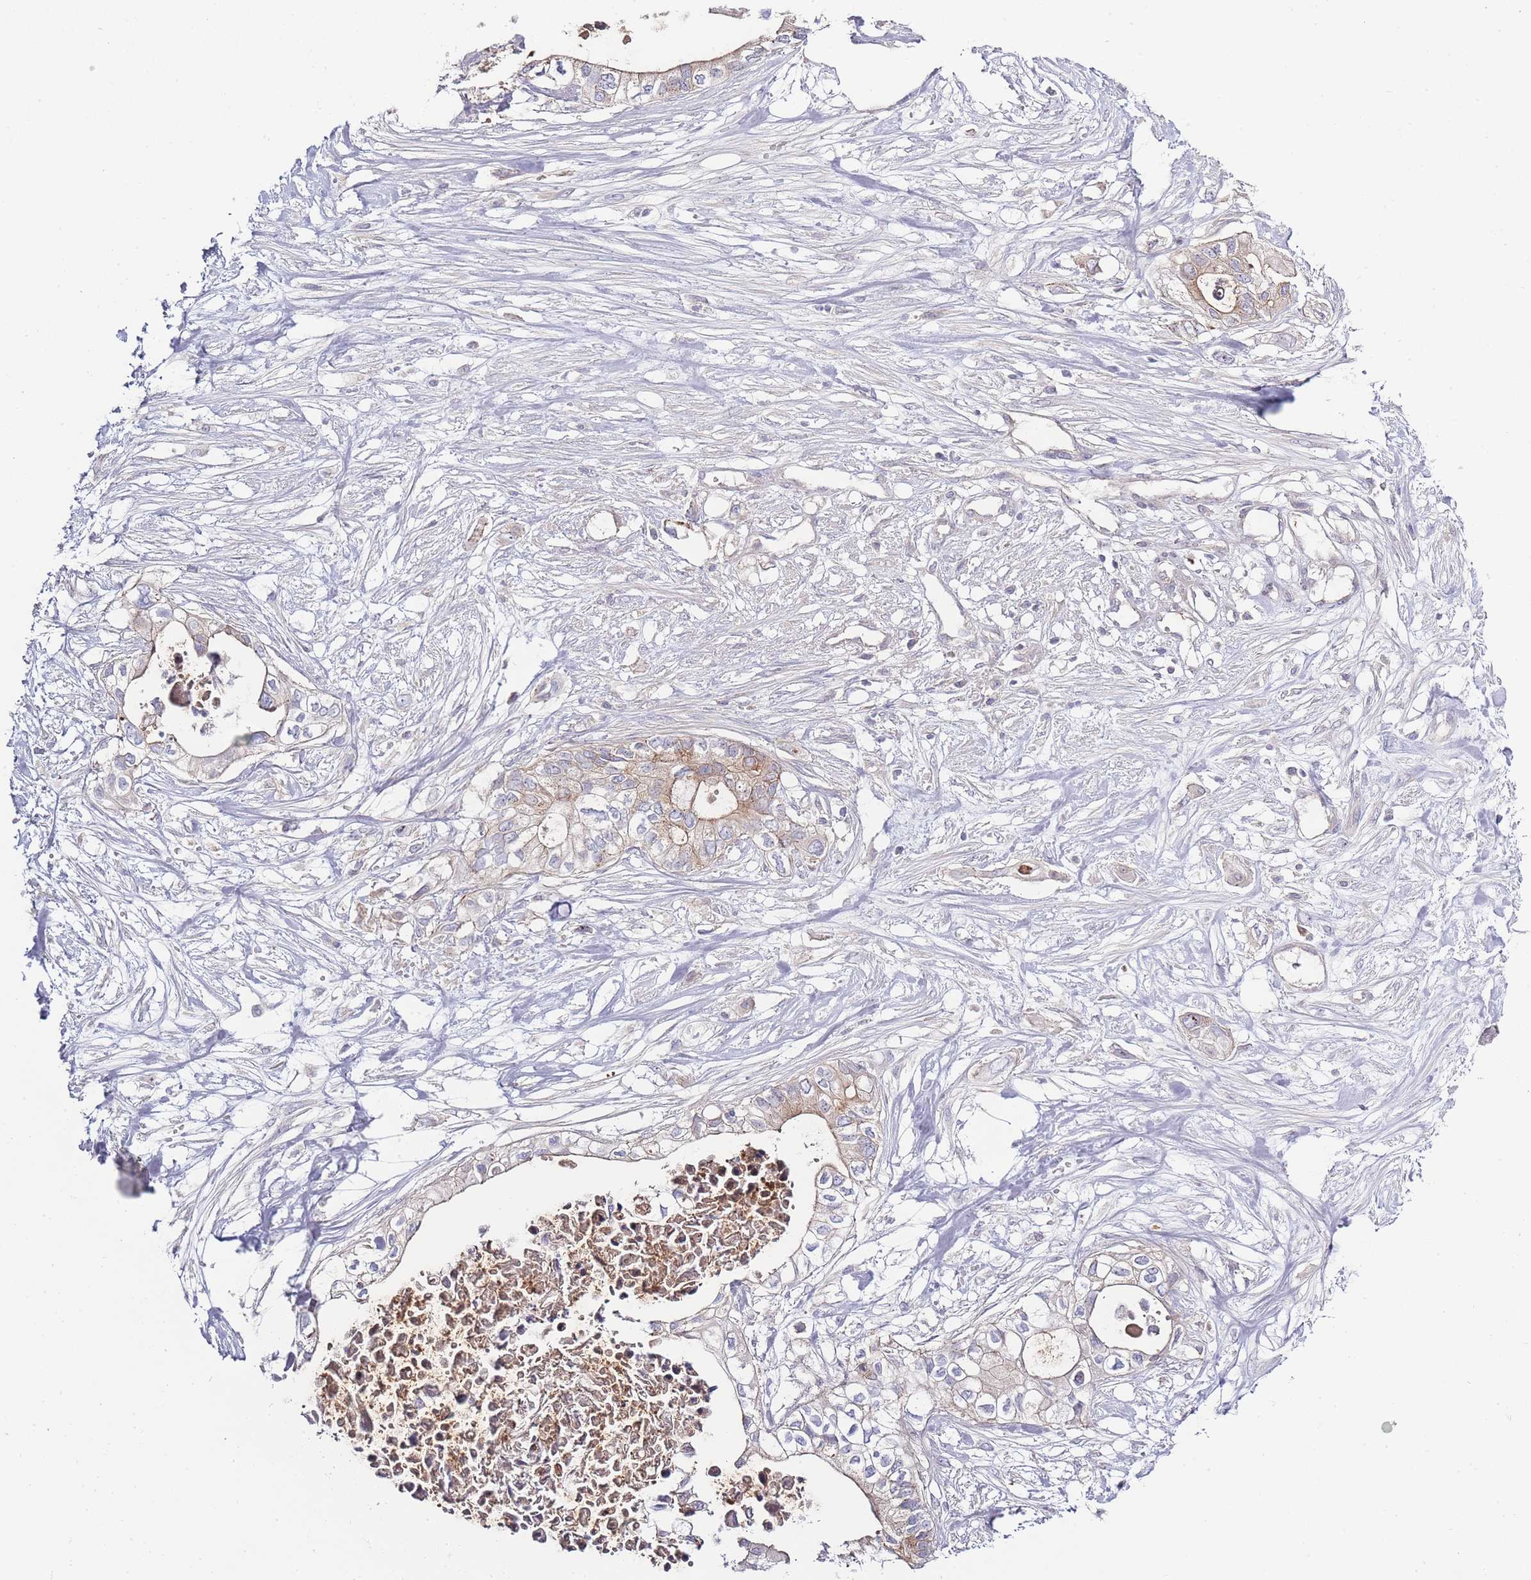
{"staining": {"intensity": "moderate", "quantity": "<25%", "location": "cytoplasmic/membranous"}, "tissue": "pancreatic cancer", "cell_type": "Tumor cells", "image_type": "cancer", "snomed": [{"axis": "morphology", "description": "Adenocarcinoma, NOS"}, {"axis": "topography", "description": "Pancreas"}], "caption": "Immunohistochemistry (IHC) (DAB) staining of human pancreatic adenocarcinoma shows moderate cytoplasmic/membranous protein staining in about <25% of tumor cells.", "gene": "SPHKAP", "patient": {"sex": "female", "age": 63}}